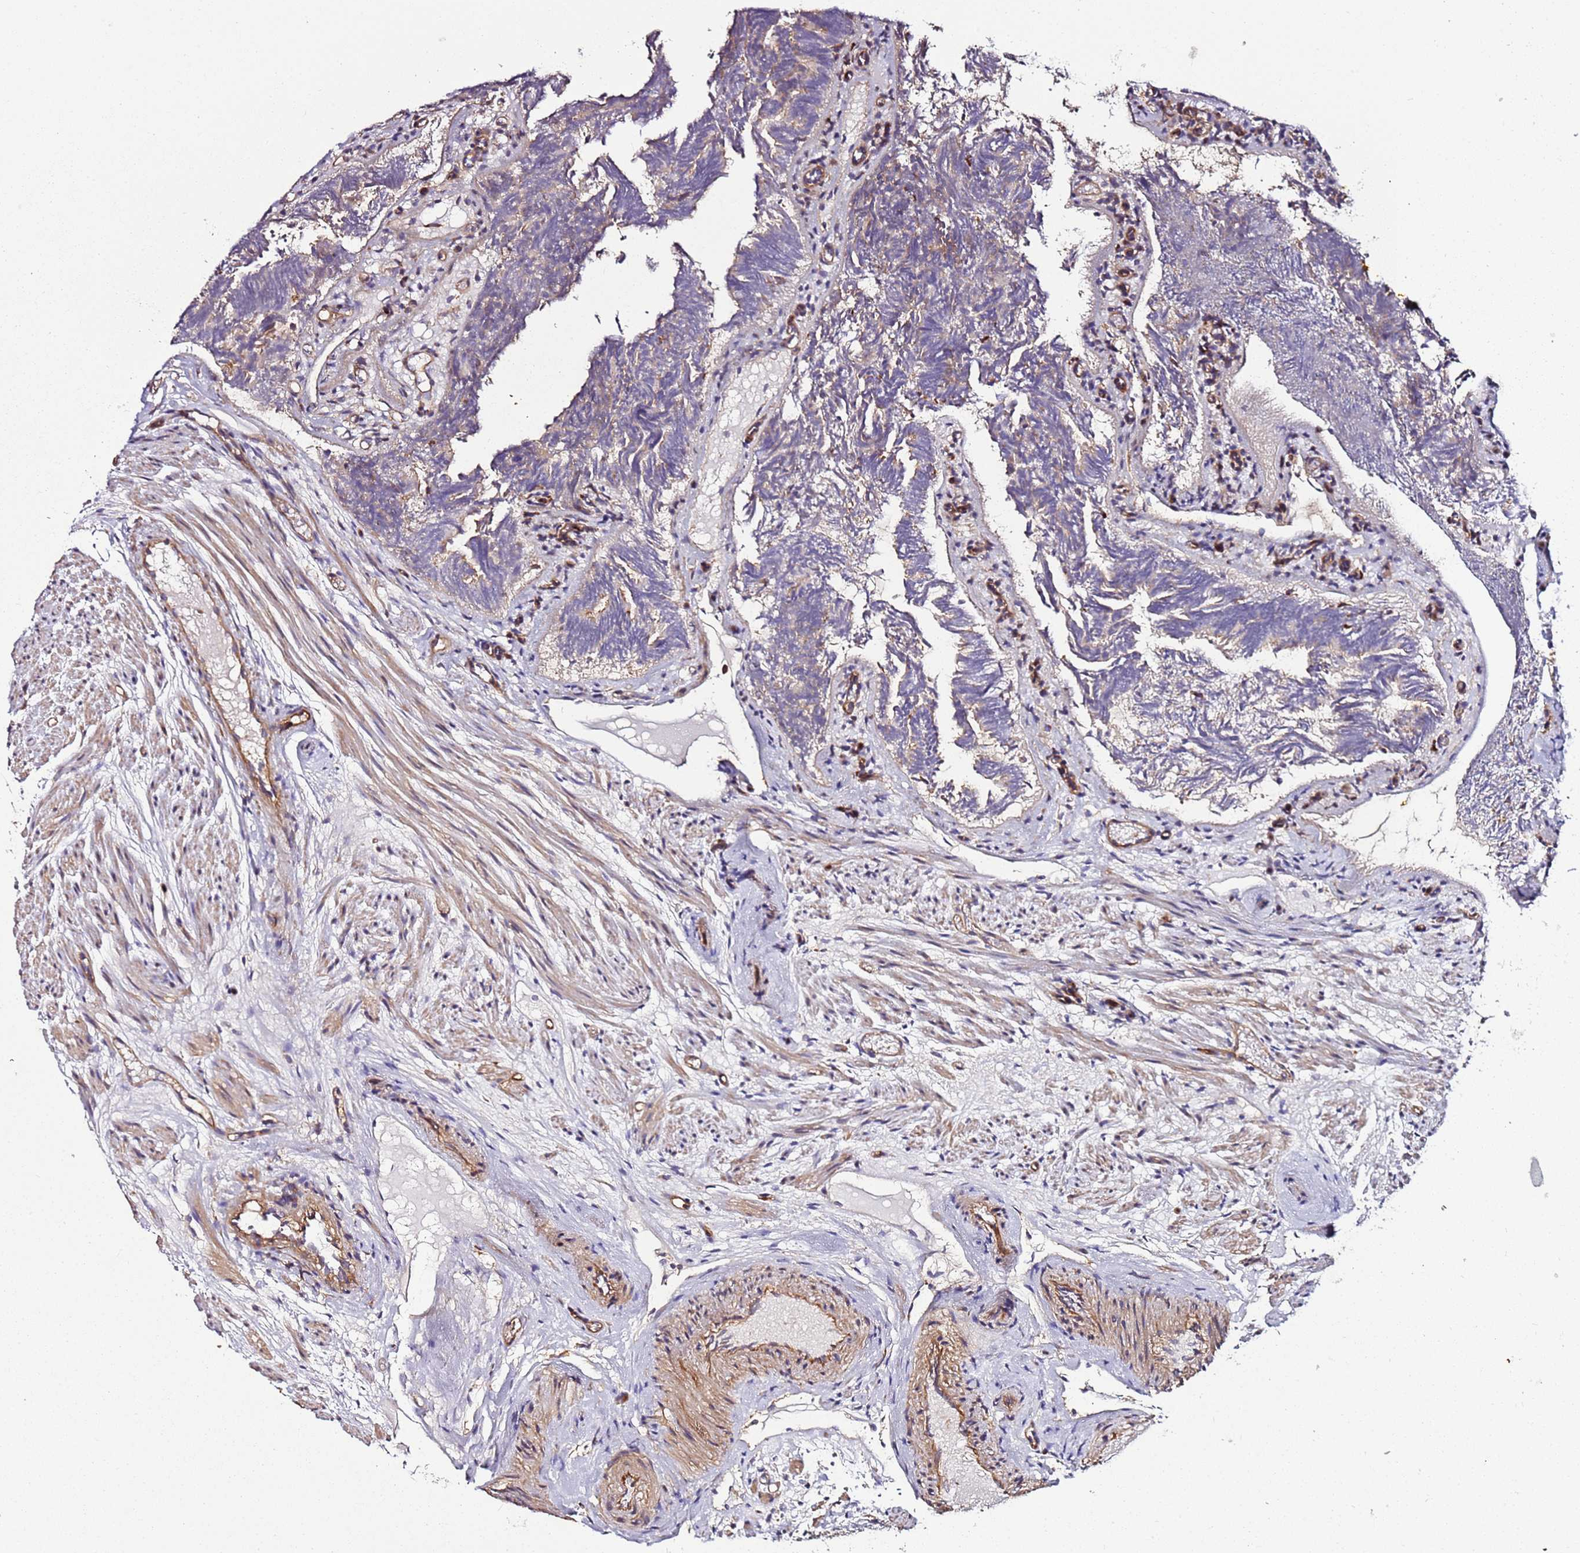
{"staining": {"intensity": "weak", "quantity": "25%-75%", "location": "cytoplasmic/membranous"}, "tissue": "fallopian tube", "cell_type": "Glandular cells", "image_type": "normal", "snomed": [{"axis": "morphology", "description": "Normal tissue, NOS"}, {"axis": "topography", "description": "Fallopian tube"}], "caption": "Glandular cells demonstrate low levels of weak cytoplasmic/membranous positivity in approximately 25%-75% of cells in normal human fallopian tube.", "gene": "CCNYL1", "patient": {"sex": "female", "age": 39}}